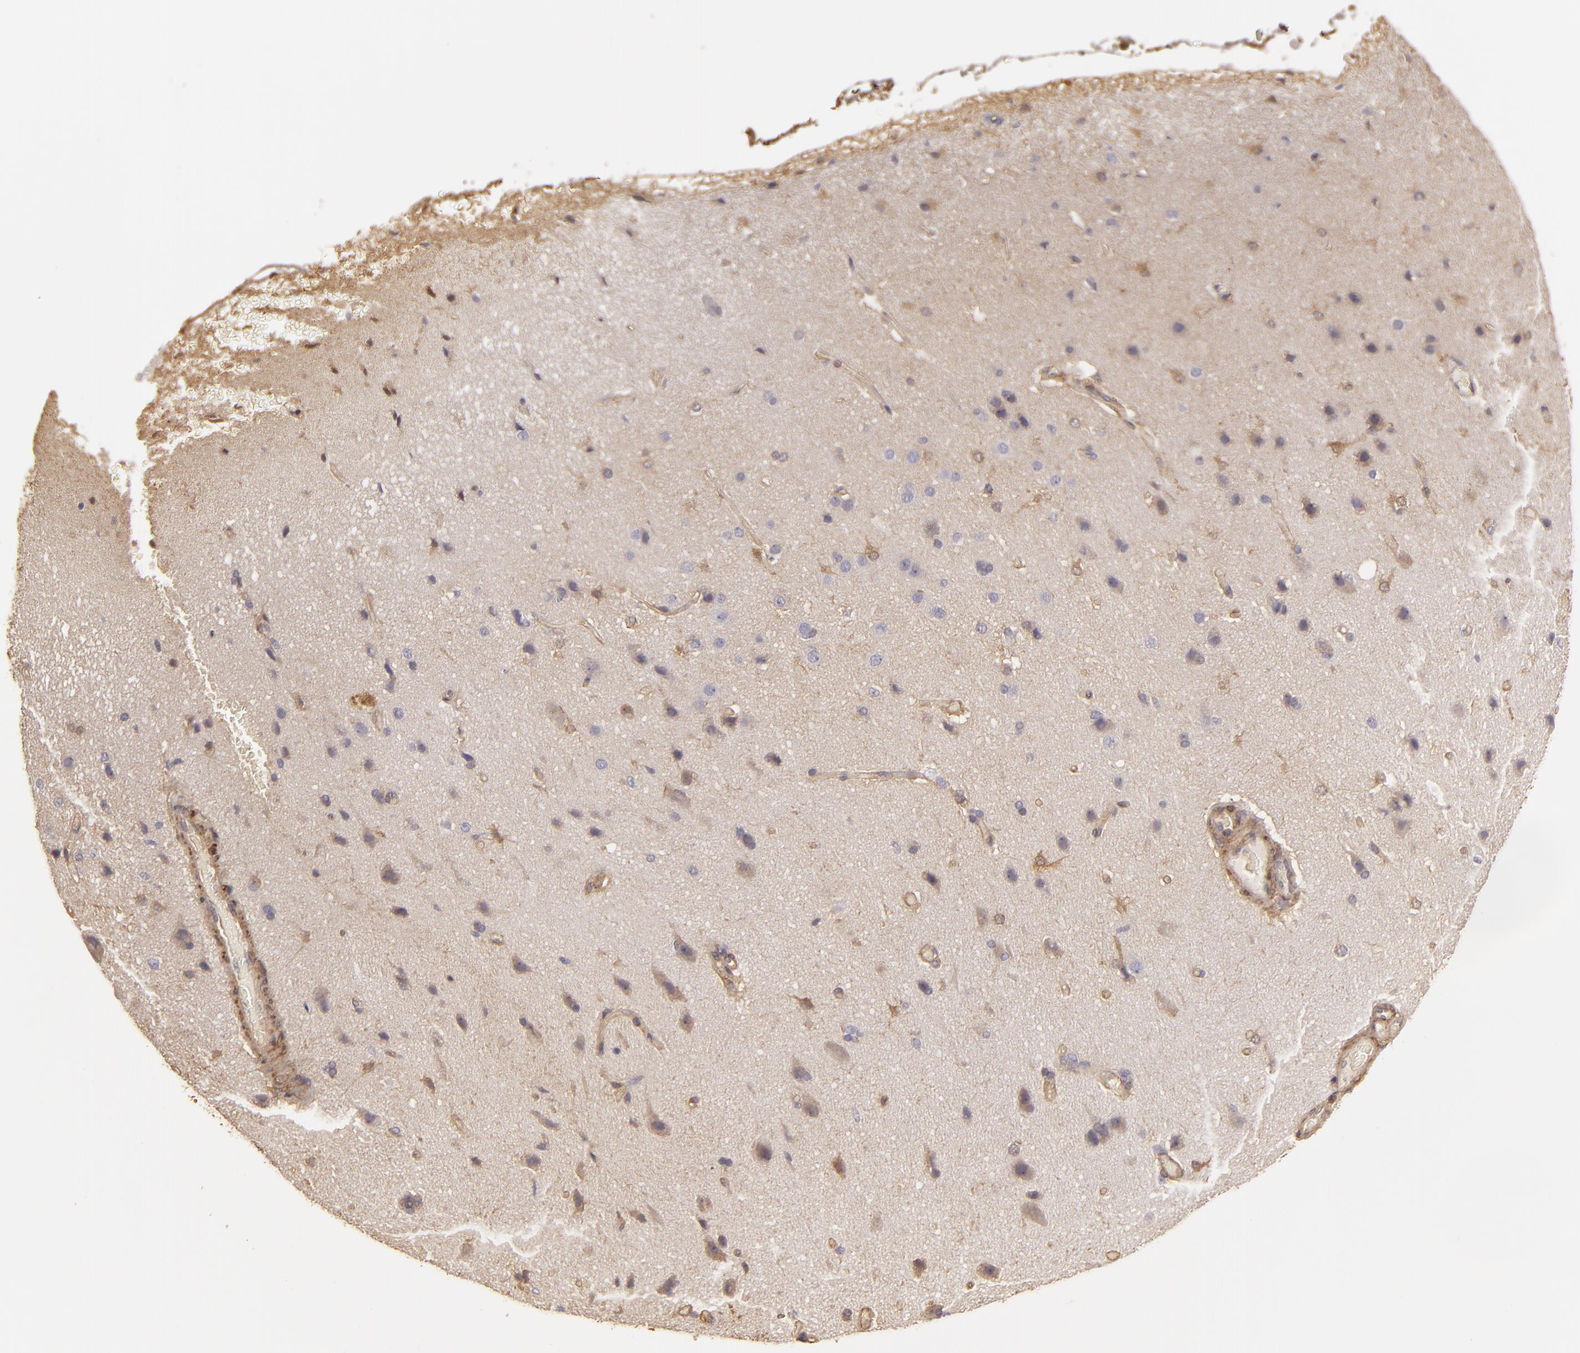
{"staining": {"intensity": "moderate", "quantity": ">75%", "location": "cytoplasmic/membranous"}, "tissue": "cerebral cortex", "cell_type": "Endothelial cells", "image_type": "normal", "snomed": [{"axis": "morphology", "description": "Normal tissue, NOS"}, {"axis": "morphology", "description": "Glioma, malignant, High grade"}, {"axis": "topography", "description": "Cerebral cortex"}], "caption": "This is a micrograph of immunohistochemistry (IHC) staining of normal cerebral cortex, which shows moderate staining in the cytoplasmic/membranous of endothelial cells.", "gene": "HSPB6", "patient": {"sex": "male", "age": 77}}